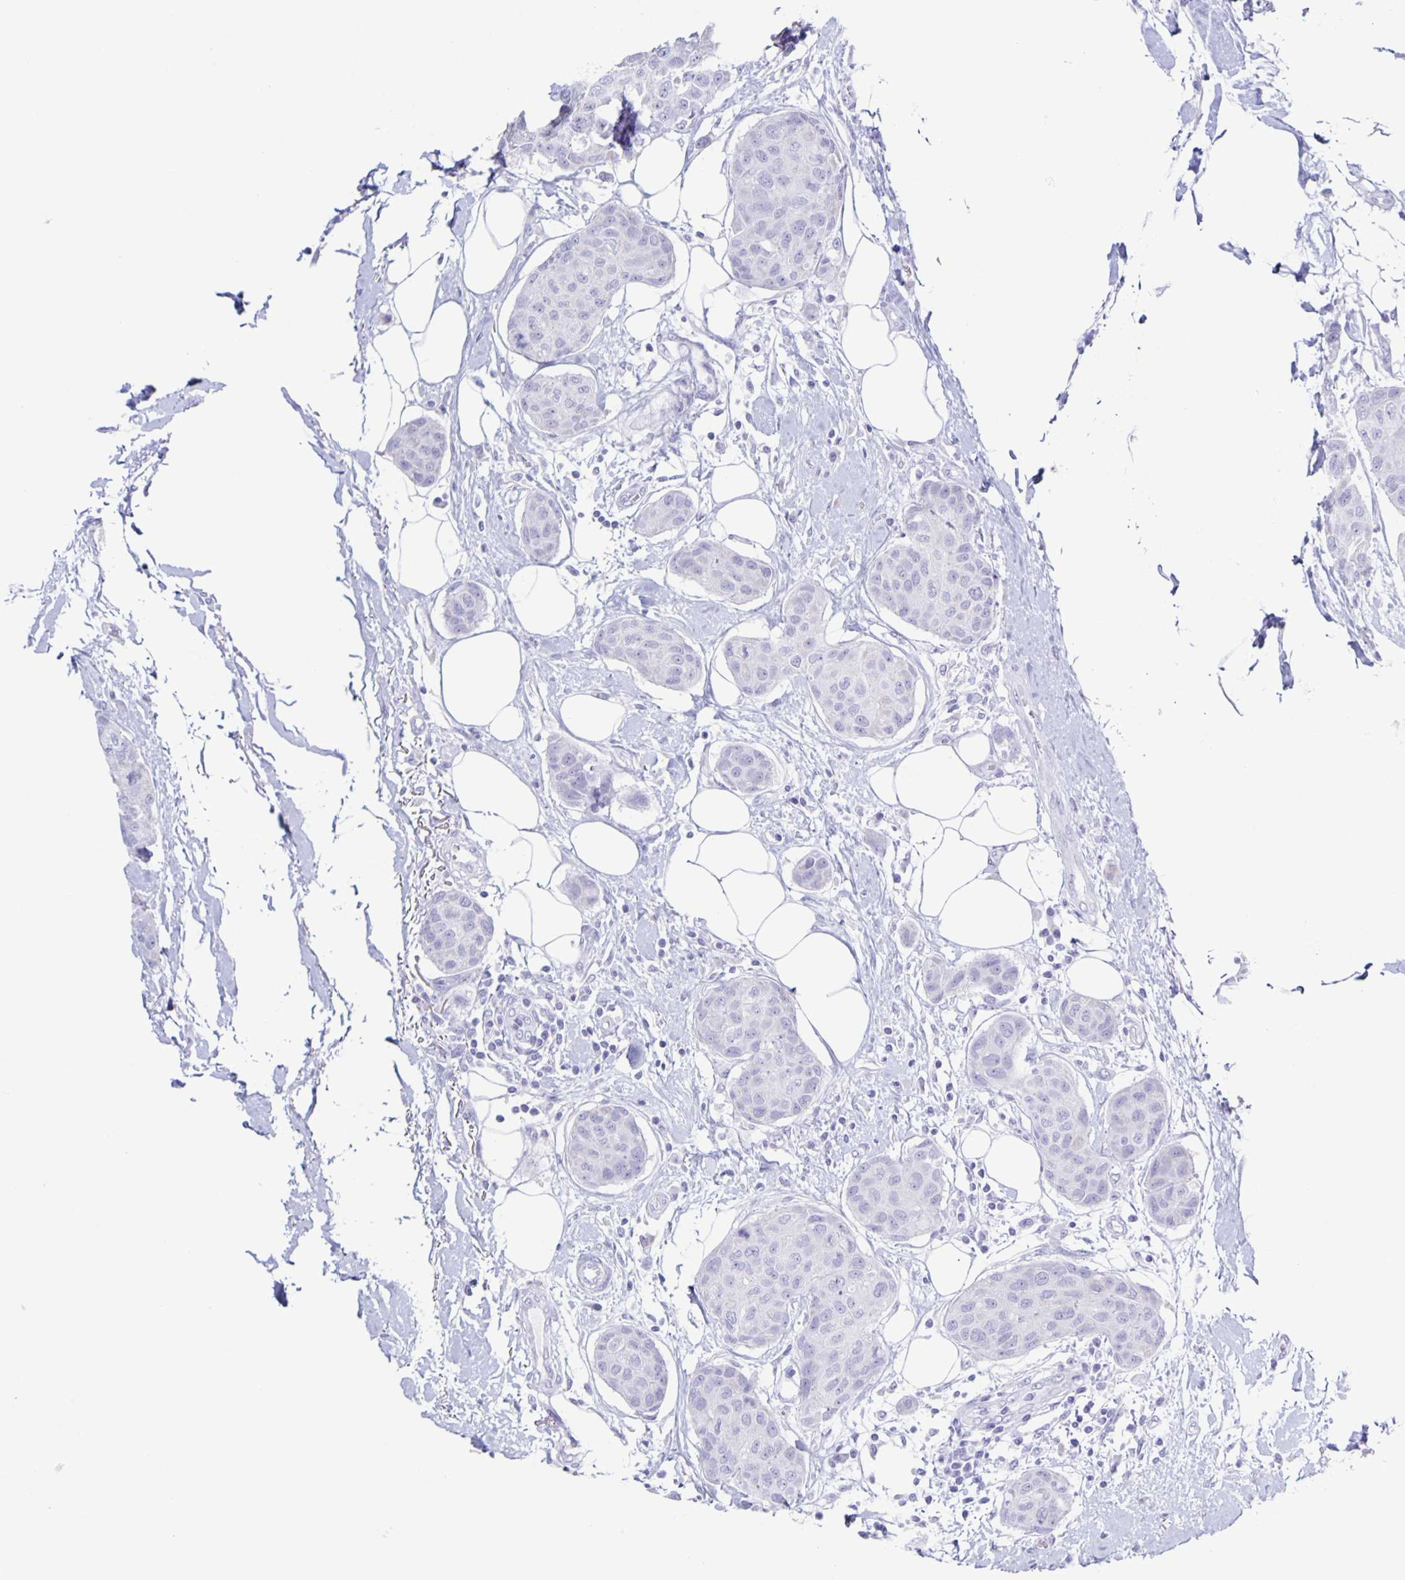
{"staining": {"intensity": "negative", "quantity": "none", "location": "none"}, "tissue": "breast cancer", "cell_type": "Tumor cells", "image_type": "cancer", "snomed": [{"axis": "morphology", "description": "Duct carcinoma"}, {"axis": "topography", "description": "Breast"}, {"axis": "topography", "description": "Lymph node"}], "caption": "Photomicrograph shows no protein positivity in tumor cells of intraductal carcinoma (breast) tissue.", "gene": "CT45A5", "patient": {"sex": "female", "age": 80}}